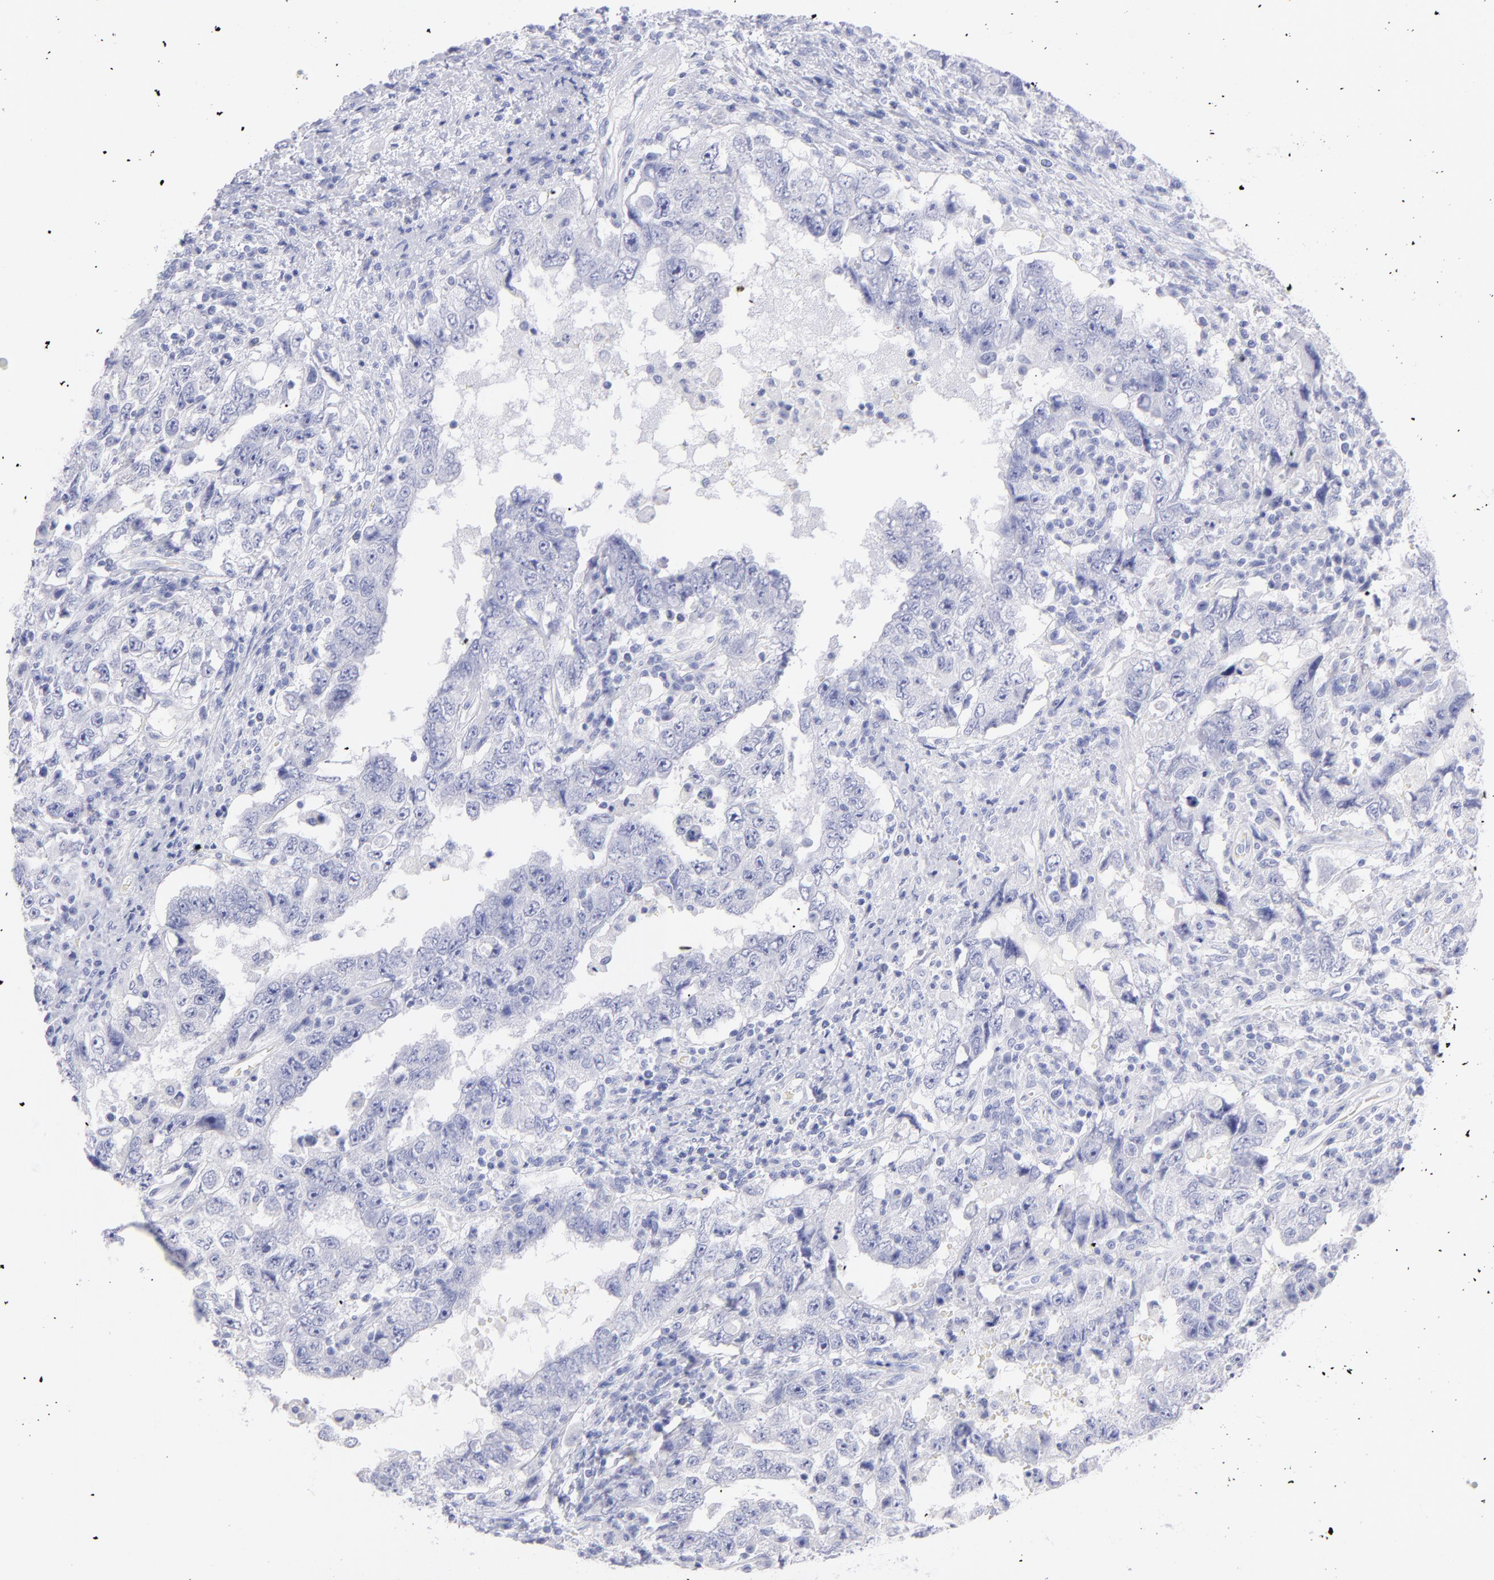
{"staining": {"intensity": "negative", "quantity": "none", "location": "none"}, "tissue": "testis cancer", "cell_type": "Tumor cells", "image_type": "cancer", "snomed": [{"axis": "morphology", "description": "Carcinoma, Embryonal, NOS"}, {"axis": "topography", "description": "Testis"}], "caption": "An IHC micrograph of testis cancer is shown. There is no staining in tumor cells of testis cancer. The staining is performed using DAB (3,3'-diaminobenzidine) brown chromogen with nuclei counter-stained in using hematoxylin.", "gene": "SCGN", "patient": {"sex": "male", "age": 26}}